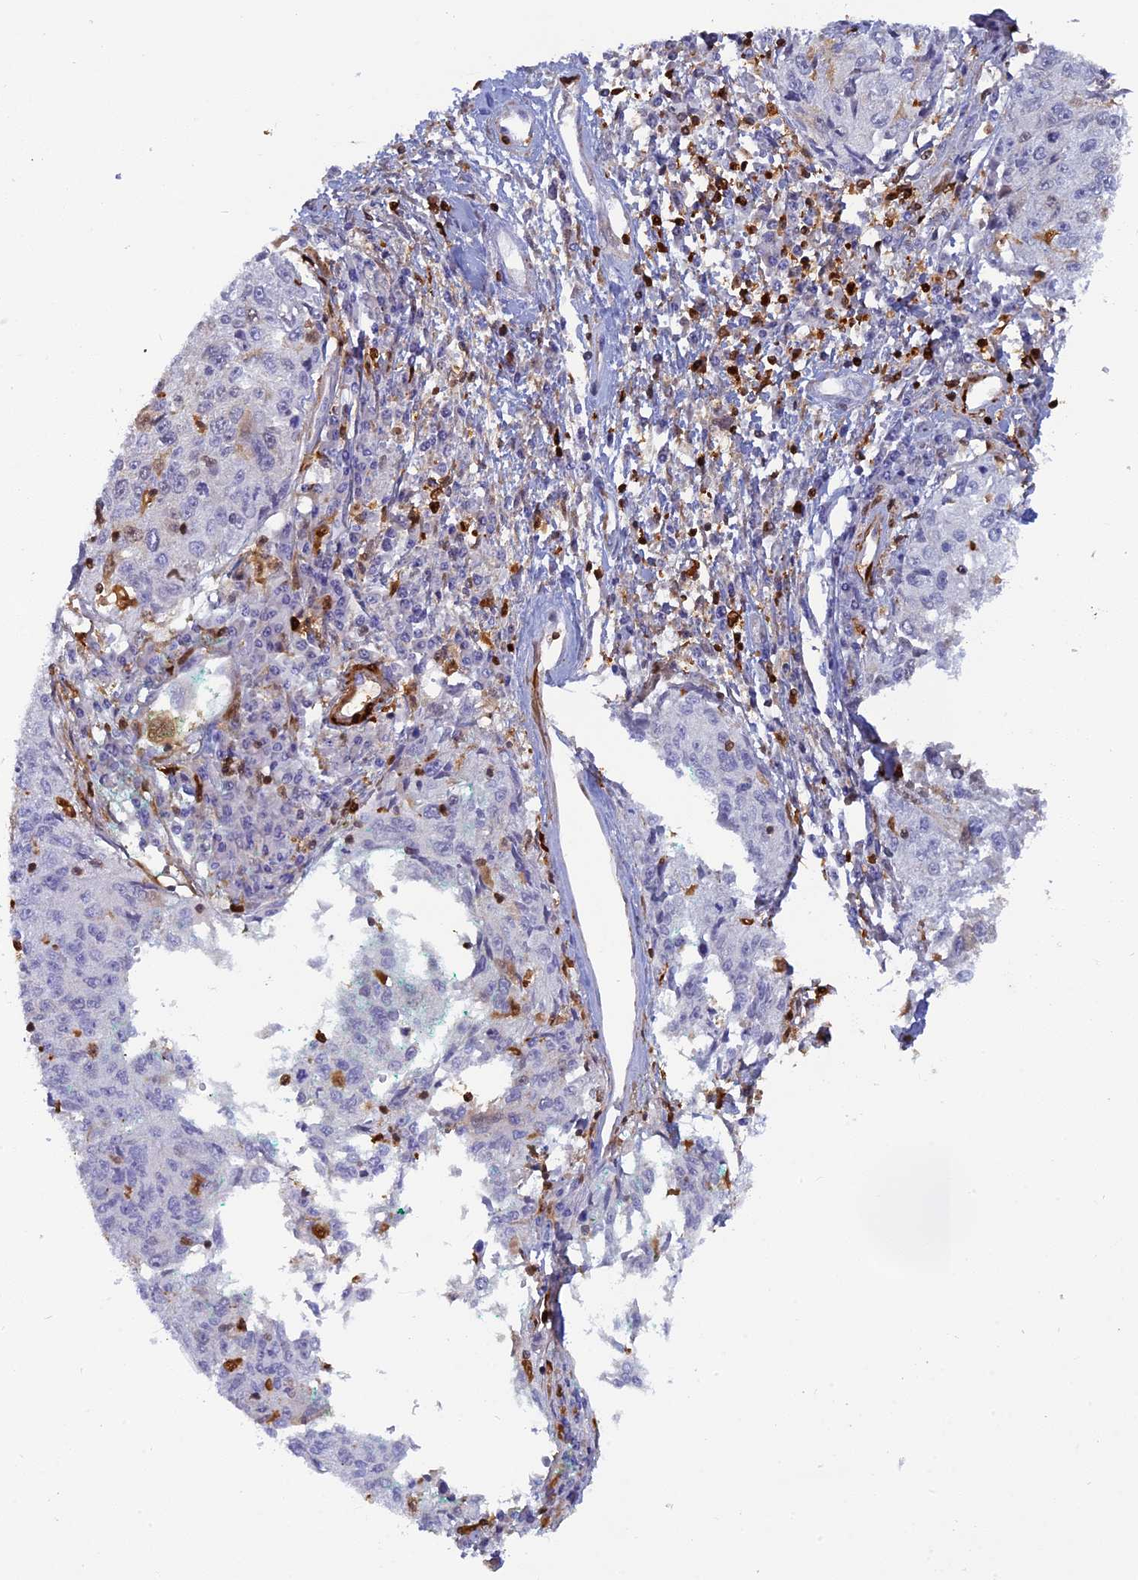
{"staining": {"intensity": "negative", "quantity": "none", "location": "none"}, "tissue": "cervical cancer", "cell_type": "Tumor cells", "image_type": "cancer", "snomed": [{"axis": "morphology", "description": "Squamous cell carcinoma, NOS"}, {"axis": "topography", "description": "Cervix"}], "caption": "A high-resolution histopathology image shows immunohistochemistry (IHC) staining of cervical squamous cell carcinoma, which reveals no significant staining in tumor cells.", "gene": "PGBD4", "patient": {"sex": "female", "age": 57}}